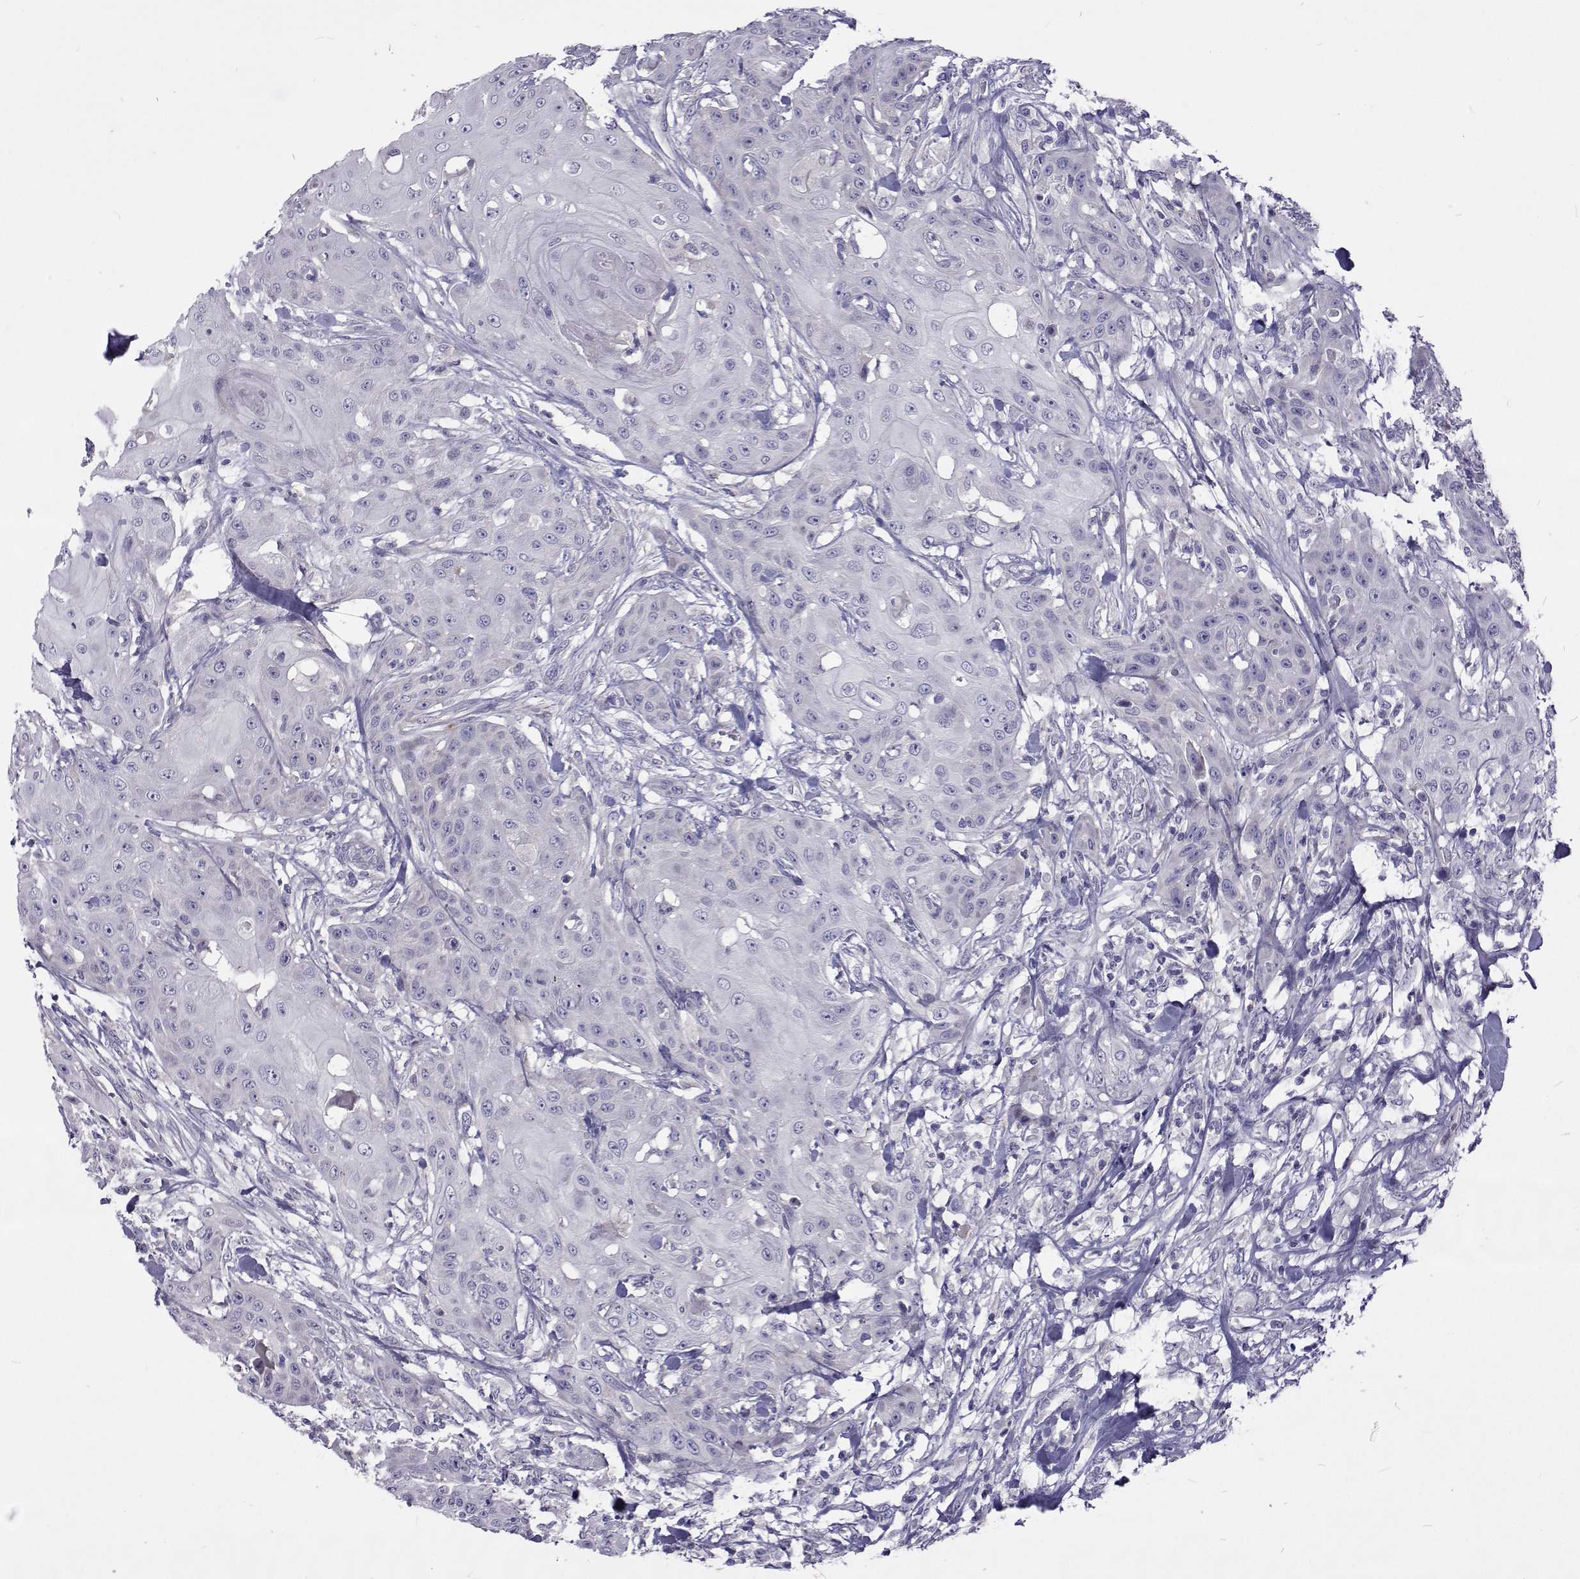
{"staining": {"intensity": "negative", "quantity": "none", "location": "none"}, "tissue": "head and neck cancer", "cell_type": "Tumor cells", "image_type": "cancer", "snomed": [{"axis": "morphology", "description": "Squamous cell carcinoma, NOS"}, {"axis": "topography", "description": "Oral tissue"}, {"axis": "topography", "description": "Head-Neck"}], "caption": "Histopathology image shows no protein expression in tumor cells of head and neck squamous cell carcinoma tissue. (DAB immunohistochemistry visualized using brightfield microscopy, high magnification).", "gene": "NPR3", "patient": {"sex": "female", "age": 55}}